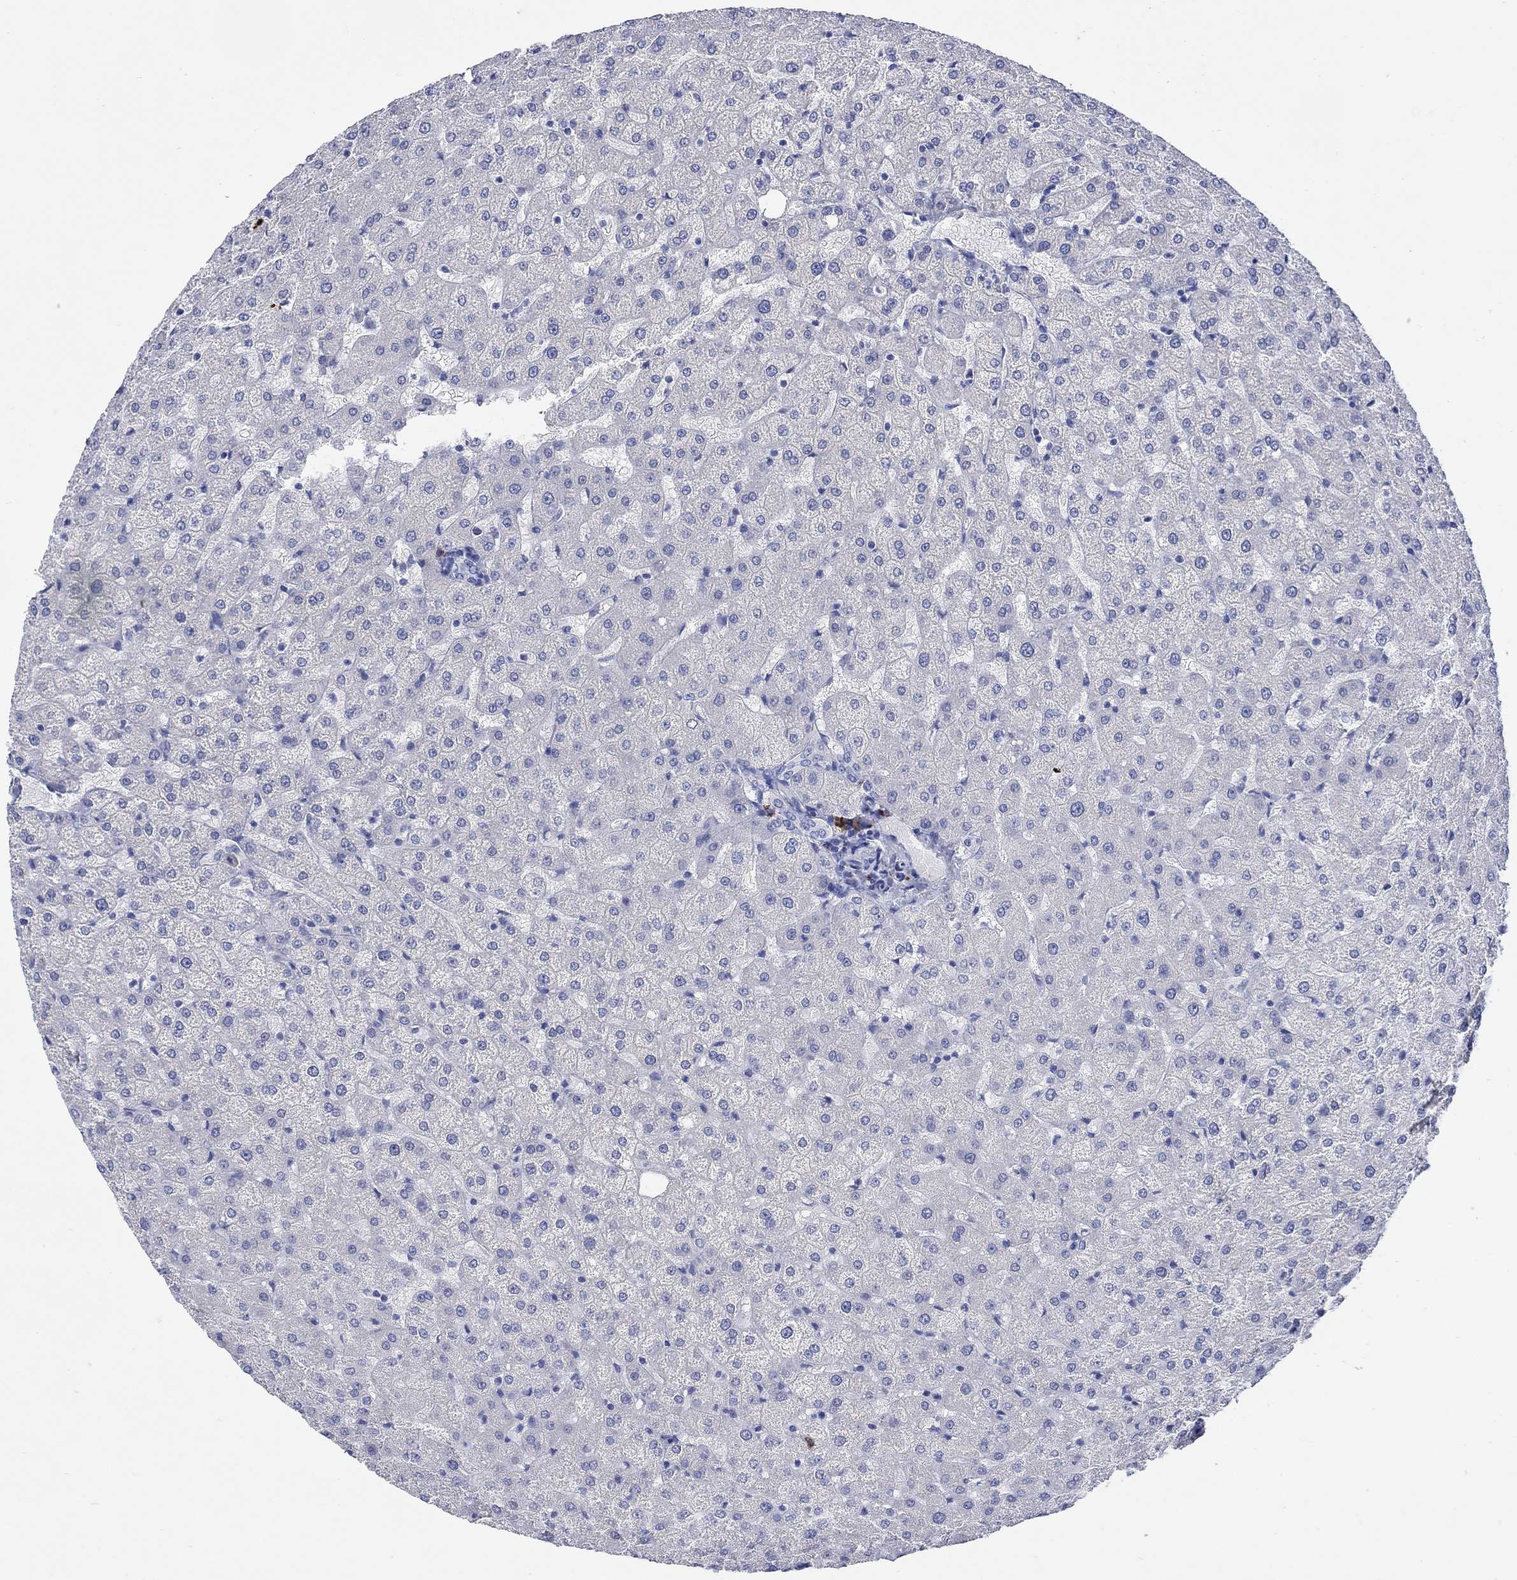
{"staining": {"intensity": "negative", "quantity": "none", "location": "none"}, "tissue": "liver", "cell_type": "Cholangiocytes", "image_type": "normal", "snomed": [{"axis": "morphology", "description": "Normal tissue, NOS"}, {"axis": "topography", "description": "Liver"}], "caption": "The image demonstrates no significant positivity in cholangiocytes of liver.", "gene": "P2RY6", "patient": {"sex": "female", "age": 50}}